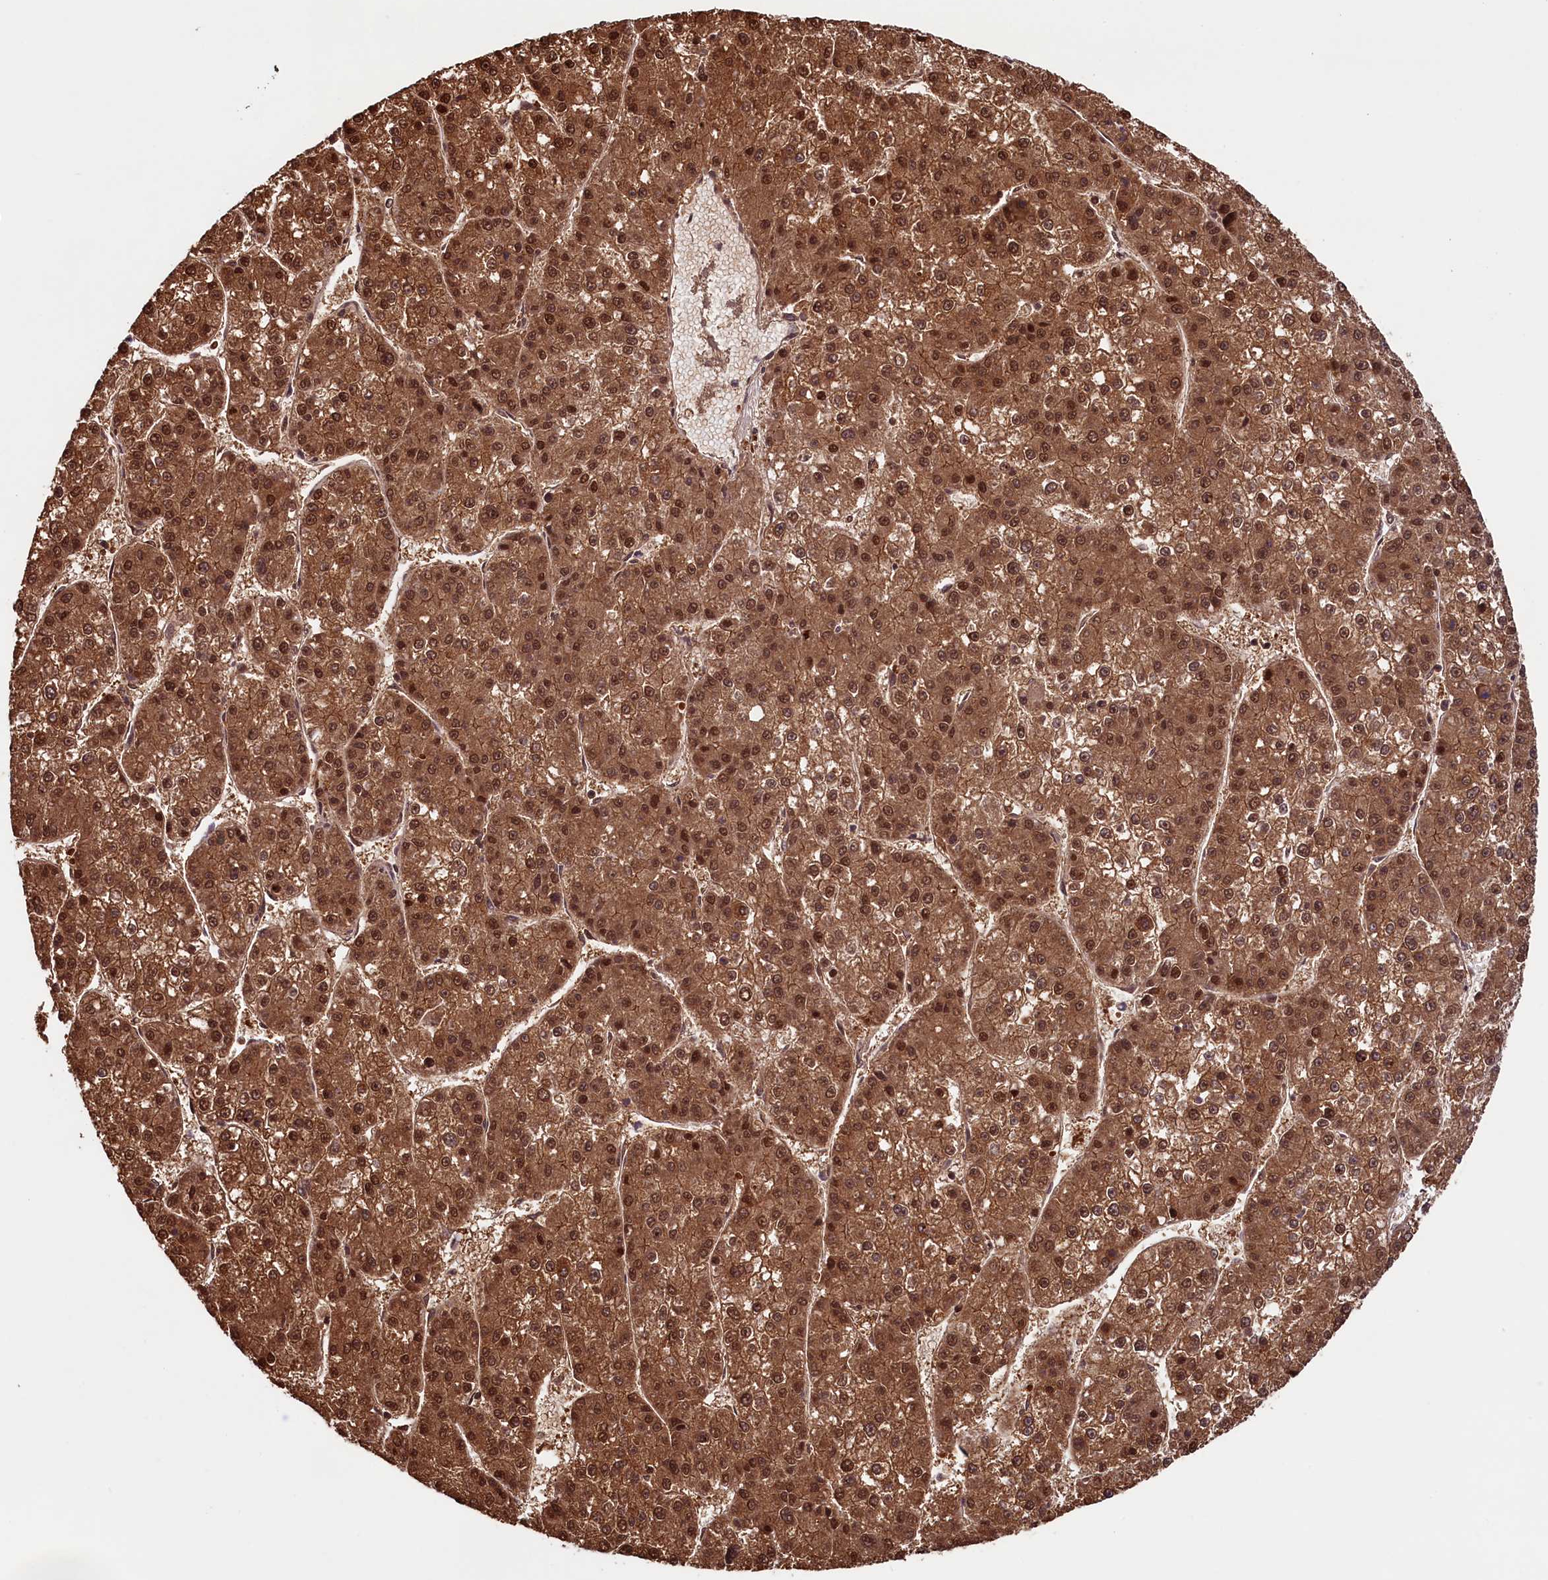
{"staining": {"intensity": "strong", "quantity": ">75%", "location": "cytoplasmic/membranous,nuclear"}, "tissue": "liver cancer", "cell_type": "Tumor cells", "image_type": "cancer", "snomed": [{"axis": "morphology", "description": "Carcinoma, Hepatocellular, NOS"}, {"axis": "topography", "description": "Liver"}], "caption": "IHC (DAB) staining of human liver cancer reveals strong cytoplasmic/membranous and nuclear protein expression in approximately >75% of tumor cells. The protein of interest is shown in brown color, while the nuclei are stained blue.", "gene": "SLC7A6OS", "patient": {"sex": "female", "age": 73}}